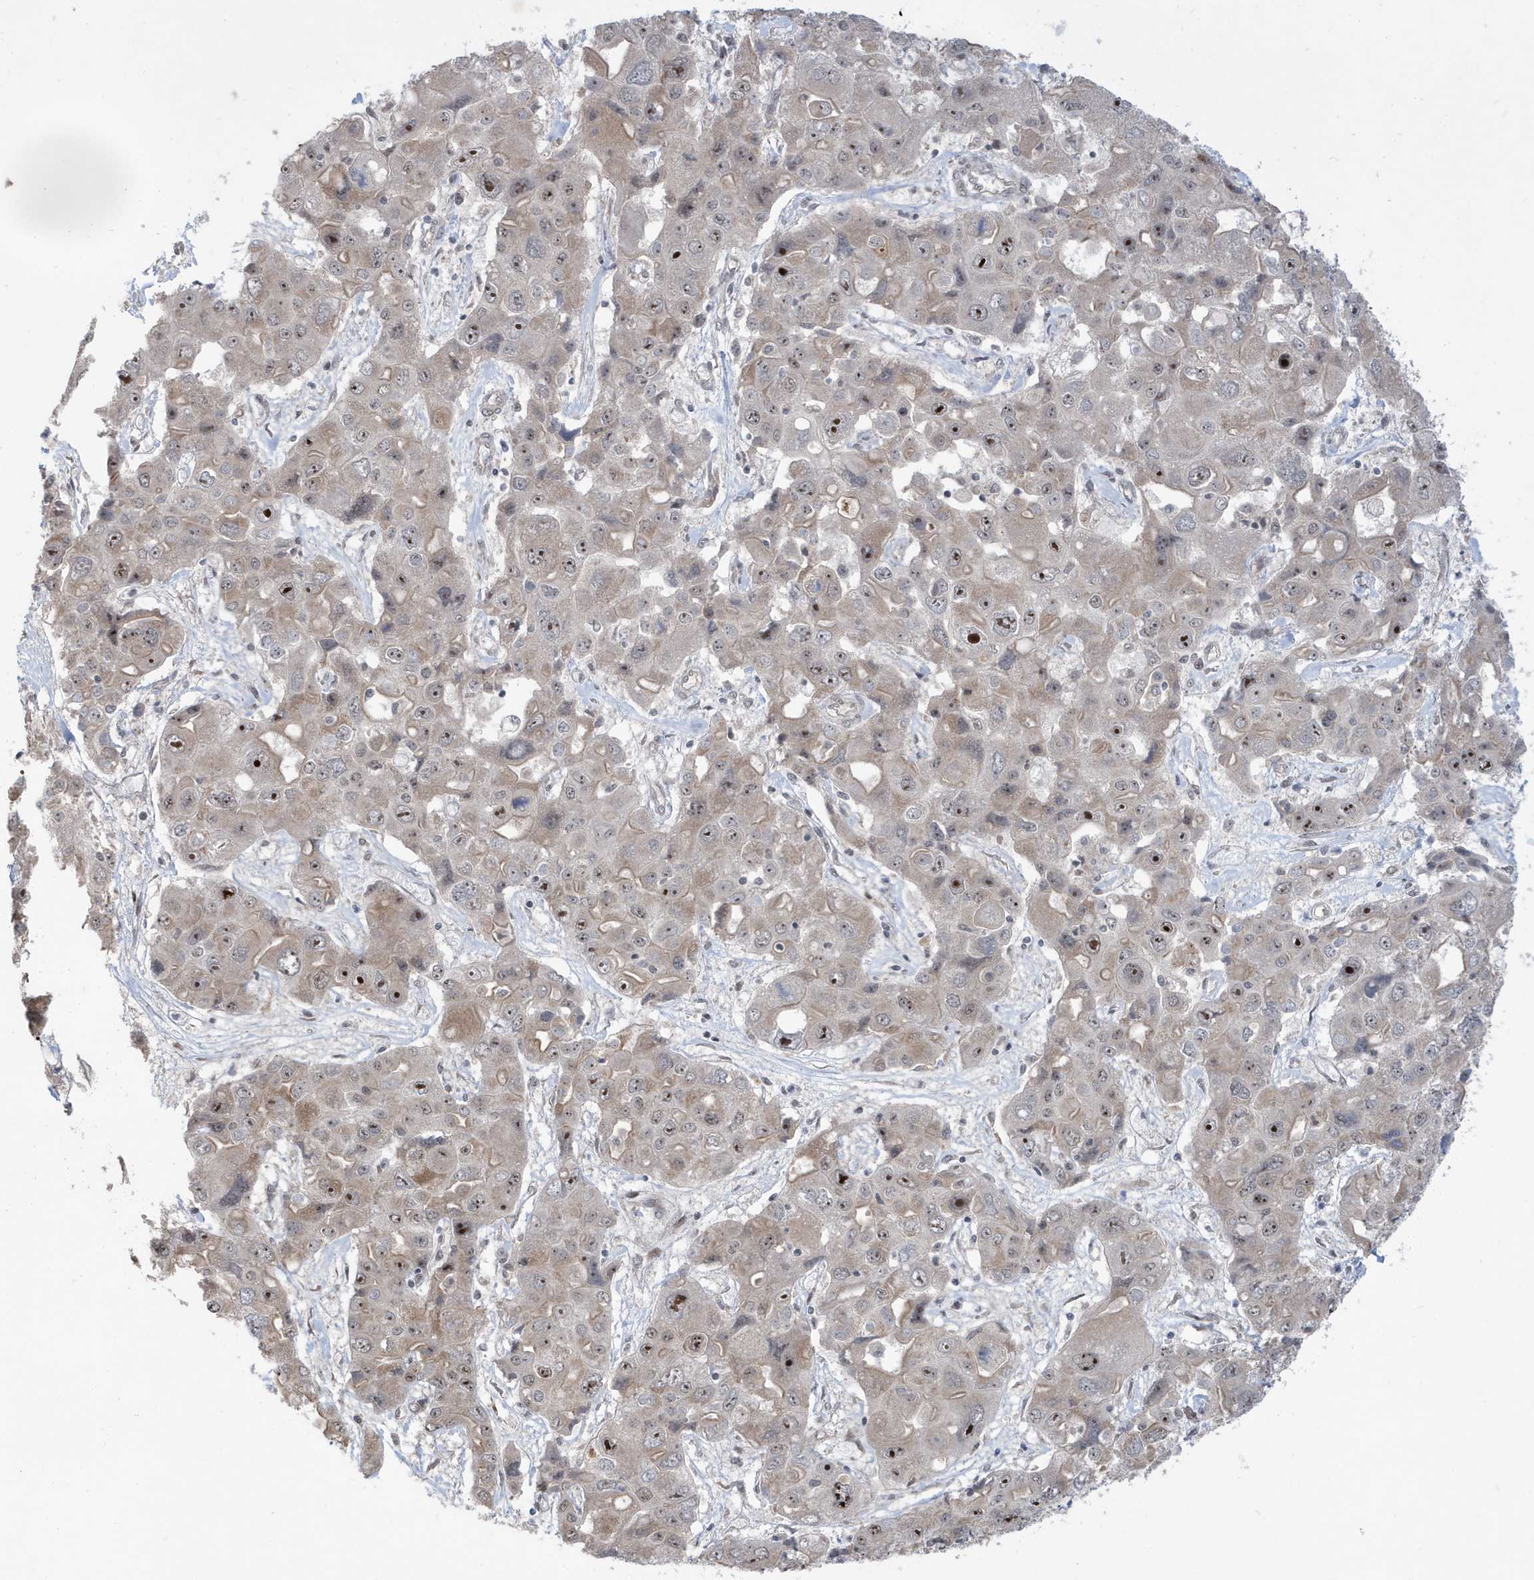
{"staining": {"intensity": "strong", "quantity": "<25%", "location": "nuclear"}, "tissue": "liver cancer", "cell_type": "Tumor cells", "image_type": "cancer", "snomed": [{"axis": "morphology", "description": "Cholangiocarcinoma"}, {"axis": "topography", "description": "Liver"}], "caption": "Immunohistochemical staining of human liver cancer demonstrates medium levels of strong nuclear protein staining in approximately <25% of tumor cells.", "gene": "FAM9B", "patient": {"sex": "male", "age": 67}}